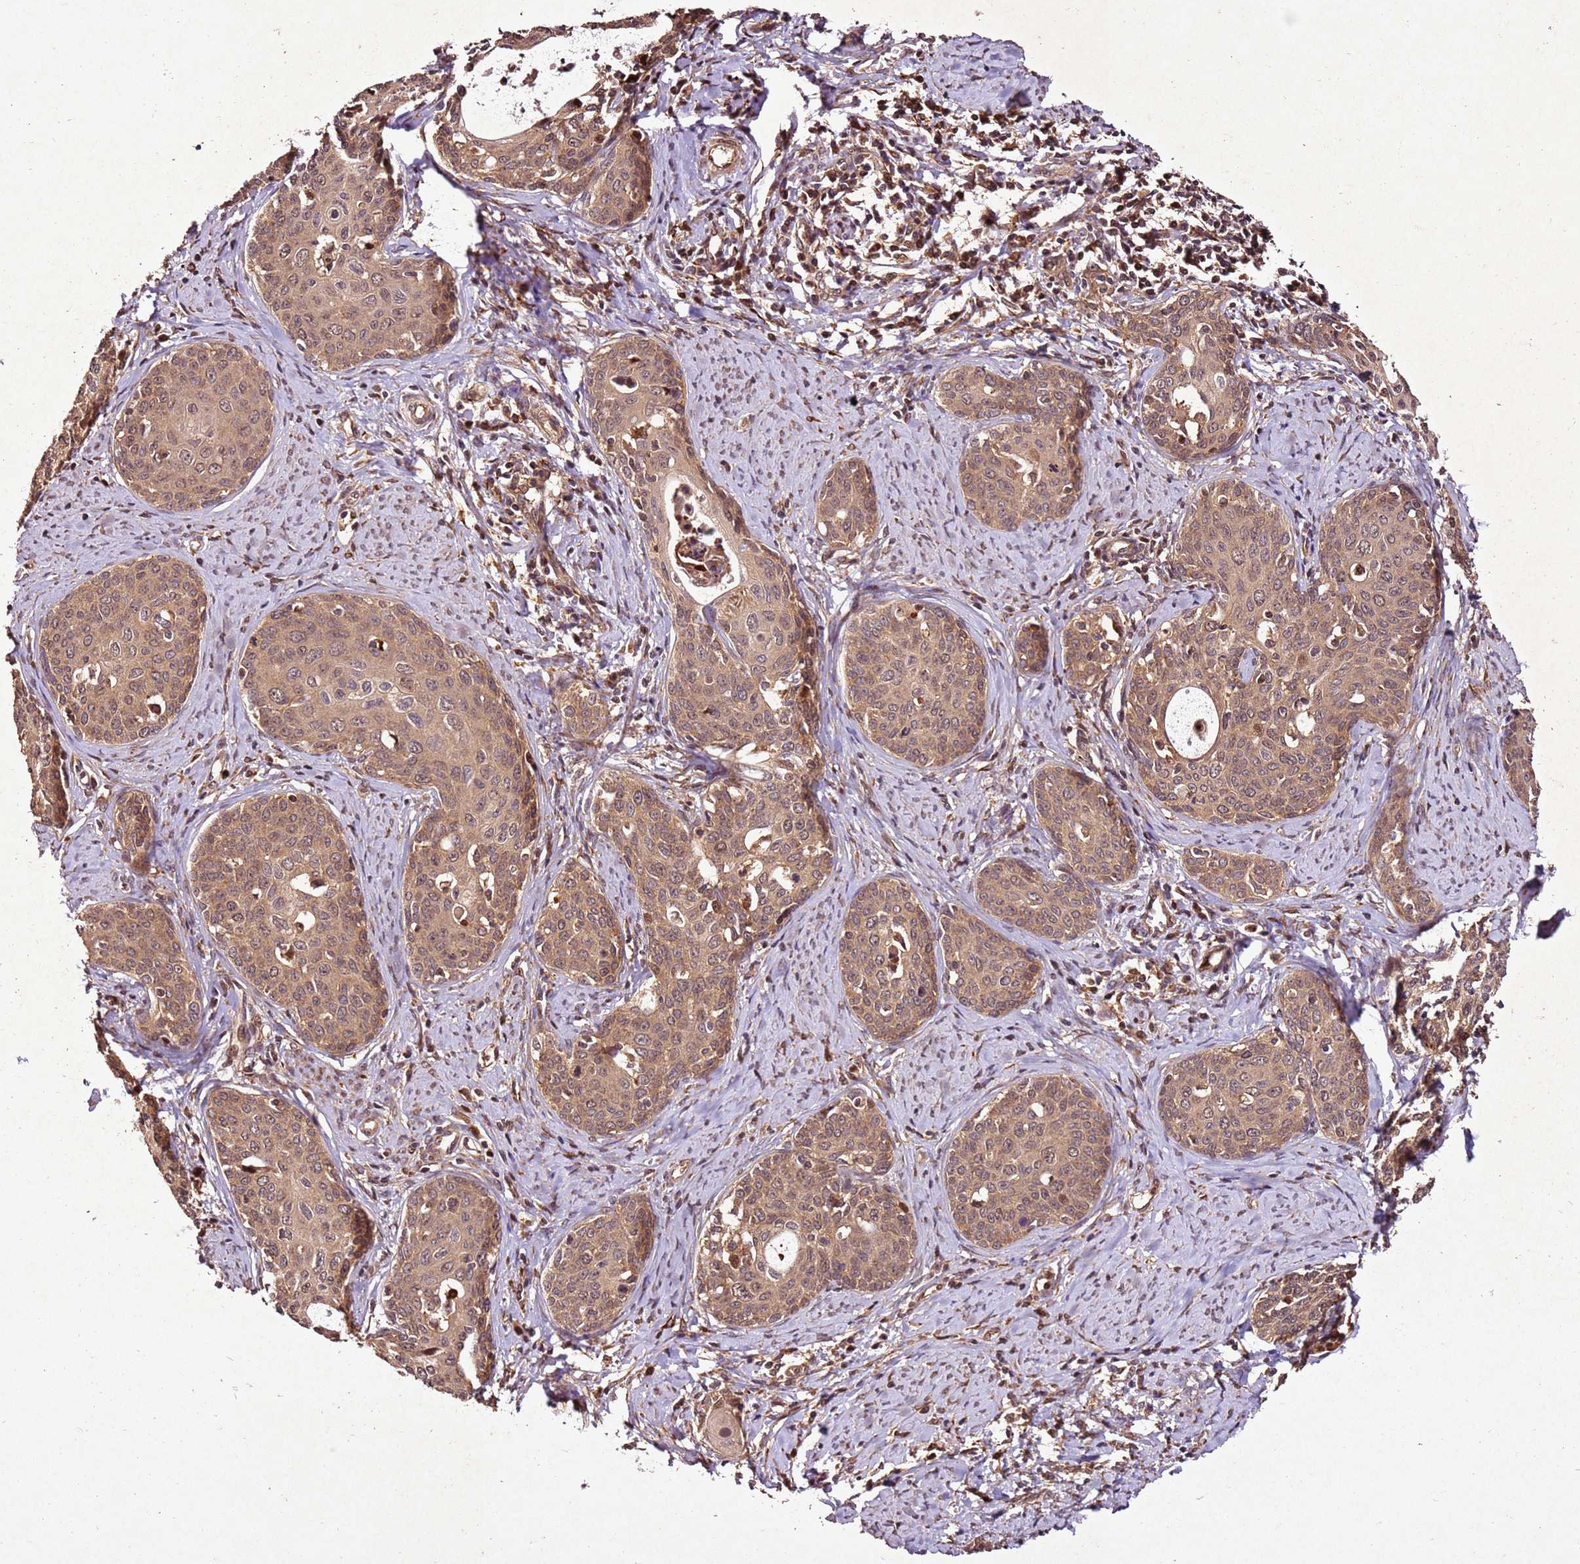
{"staining": {"intensity": "moderate", "quantity": ">75%", "location": "cytoplasmic/membranous,nuclear"}, "tissue": "cervical cancer", "cell_type": "Tumor cells", "image_type": "cancer", "snomed": [{"axis": "morphology", "description": "Squamous cell carcinoma, NOS"}, {"axis": "topography", "description": "Cervix"}], "caption": "Immunohistochemistry (IHC) (DAB) staining of human cervical cancer shows moderate cytoplasmic/membranous and nuclear protein positivity in about >75% of tumor cells.", "gene": "PTMA", "patient": {"sex": "female", "age": 52}}